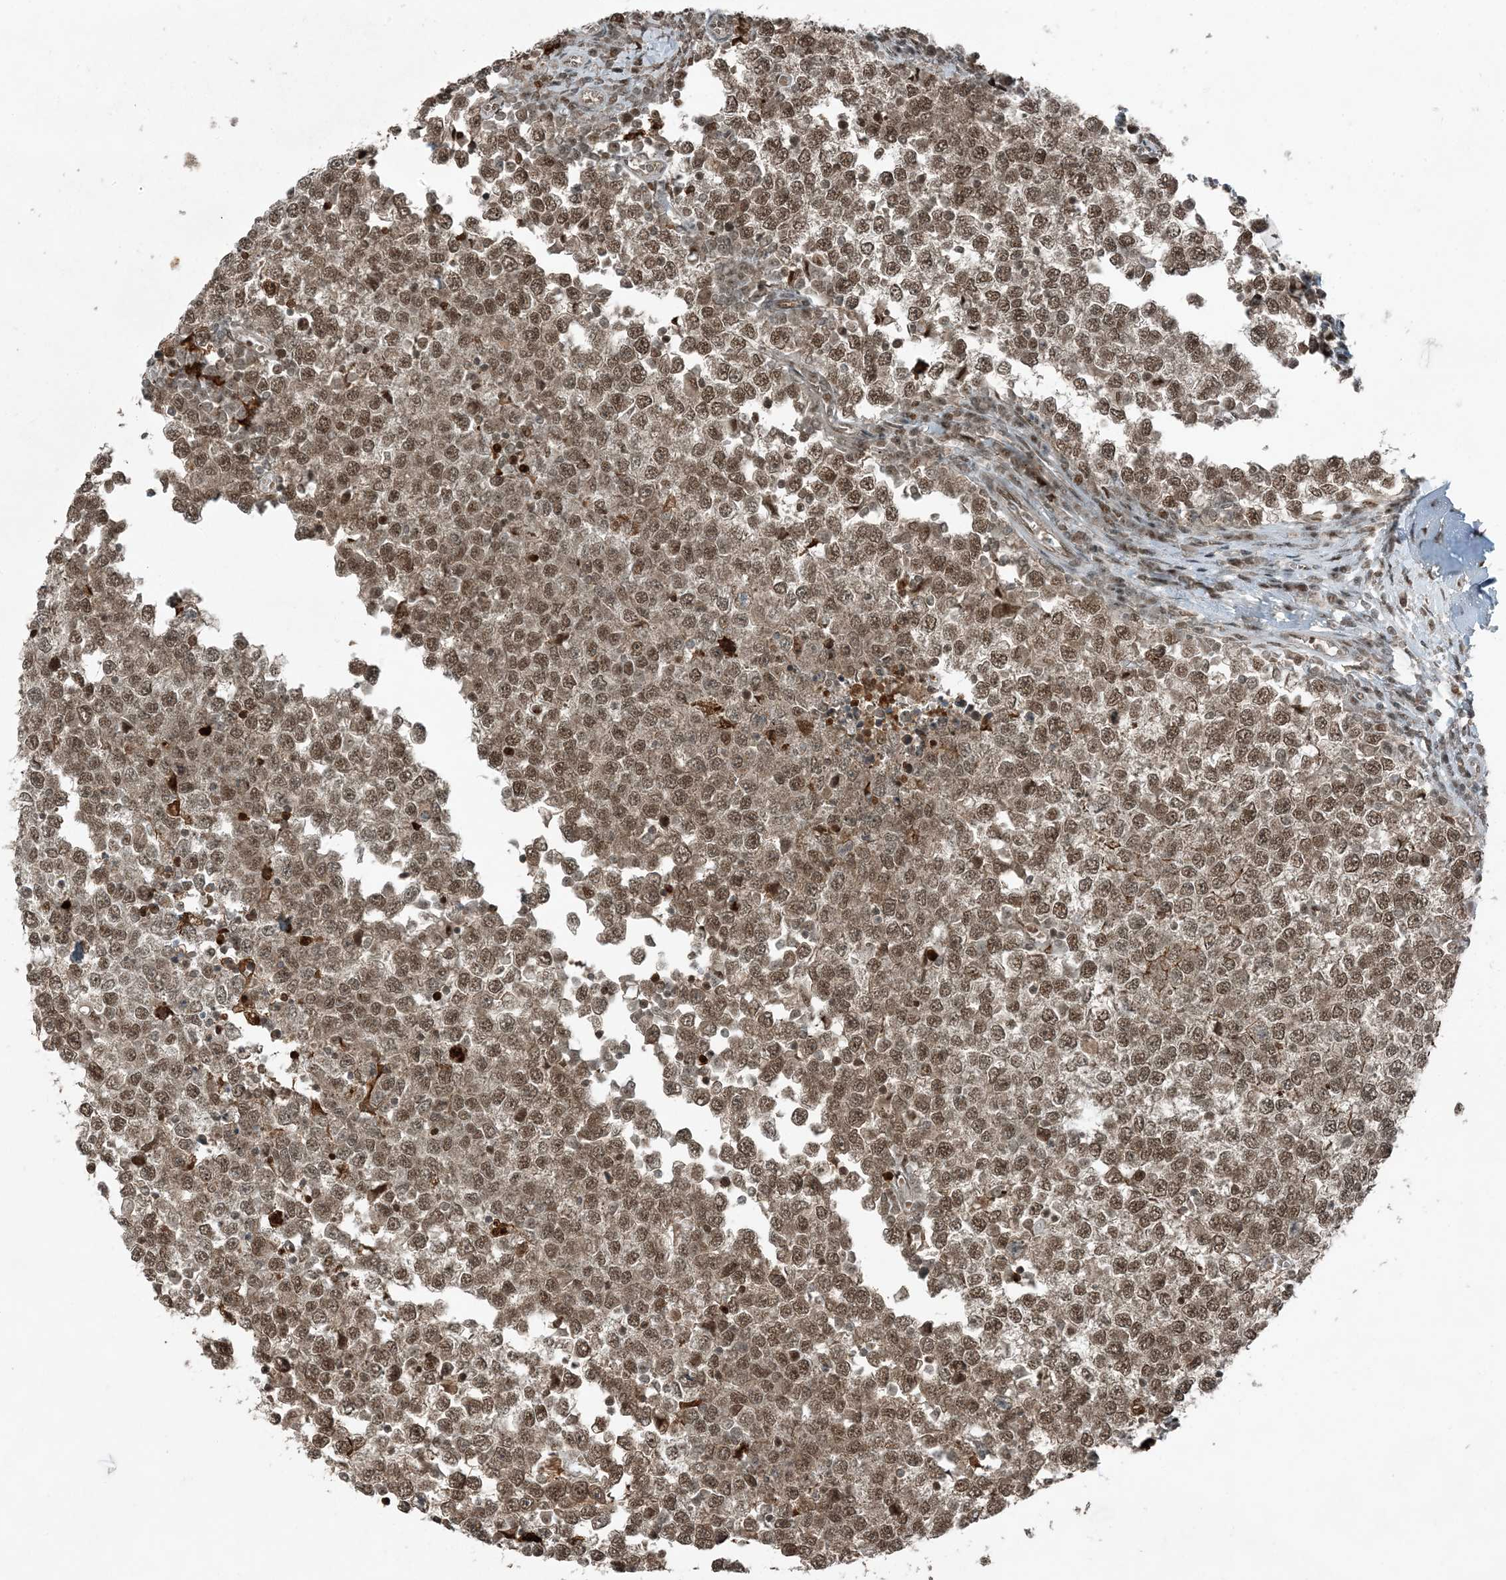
{"staining": {"intensity": "moderate", "quantity": ">75%", "location": "nuclear"}, "tissue": "testis cancer", "cell_type": "Tumor cells", "image_type": "cancer", "snomed": [{"axis": "morphology", "description": "Seminoma, NOS"}, {"axis": "topography", "description": "Testis"}], "caption": "Tumor cells demonstrate medium levels of moderate nuclear expression in approximately >75% of cells in testis cancer (seminoma).", "gene": "TRAPPC12", "patient": {"sex": "male", "age": 65}}